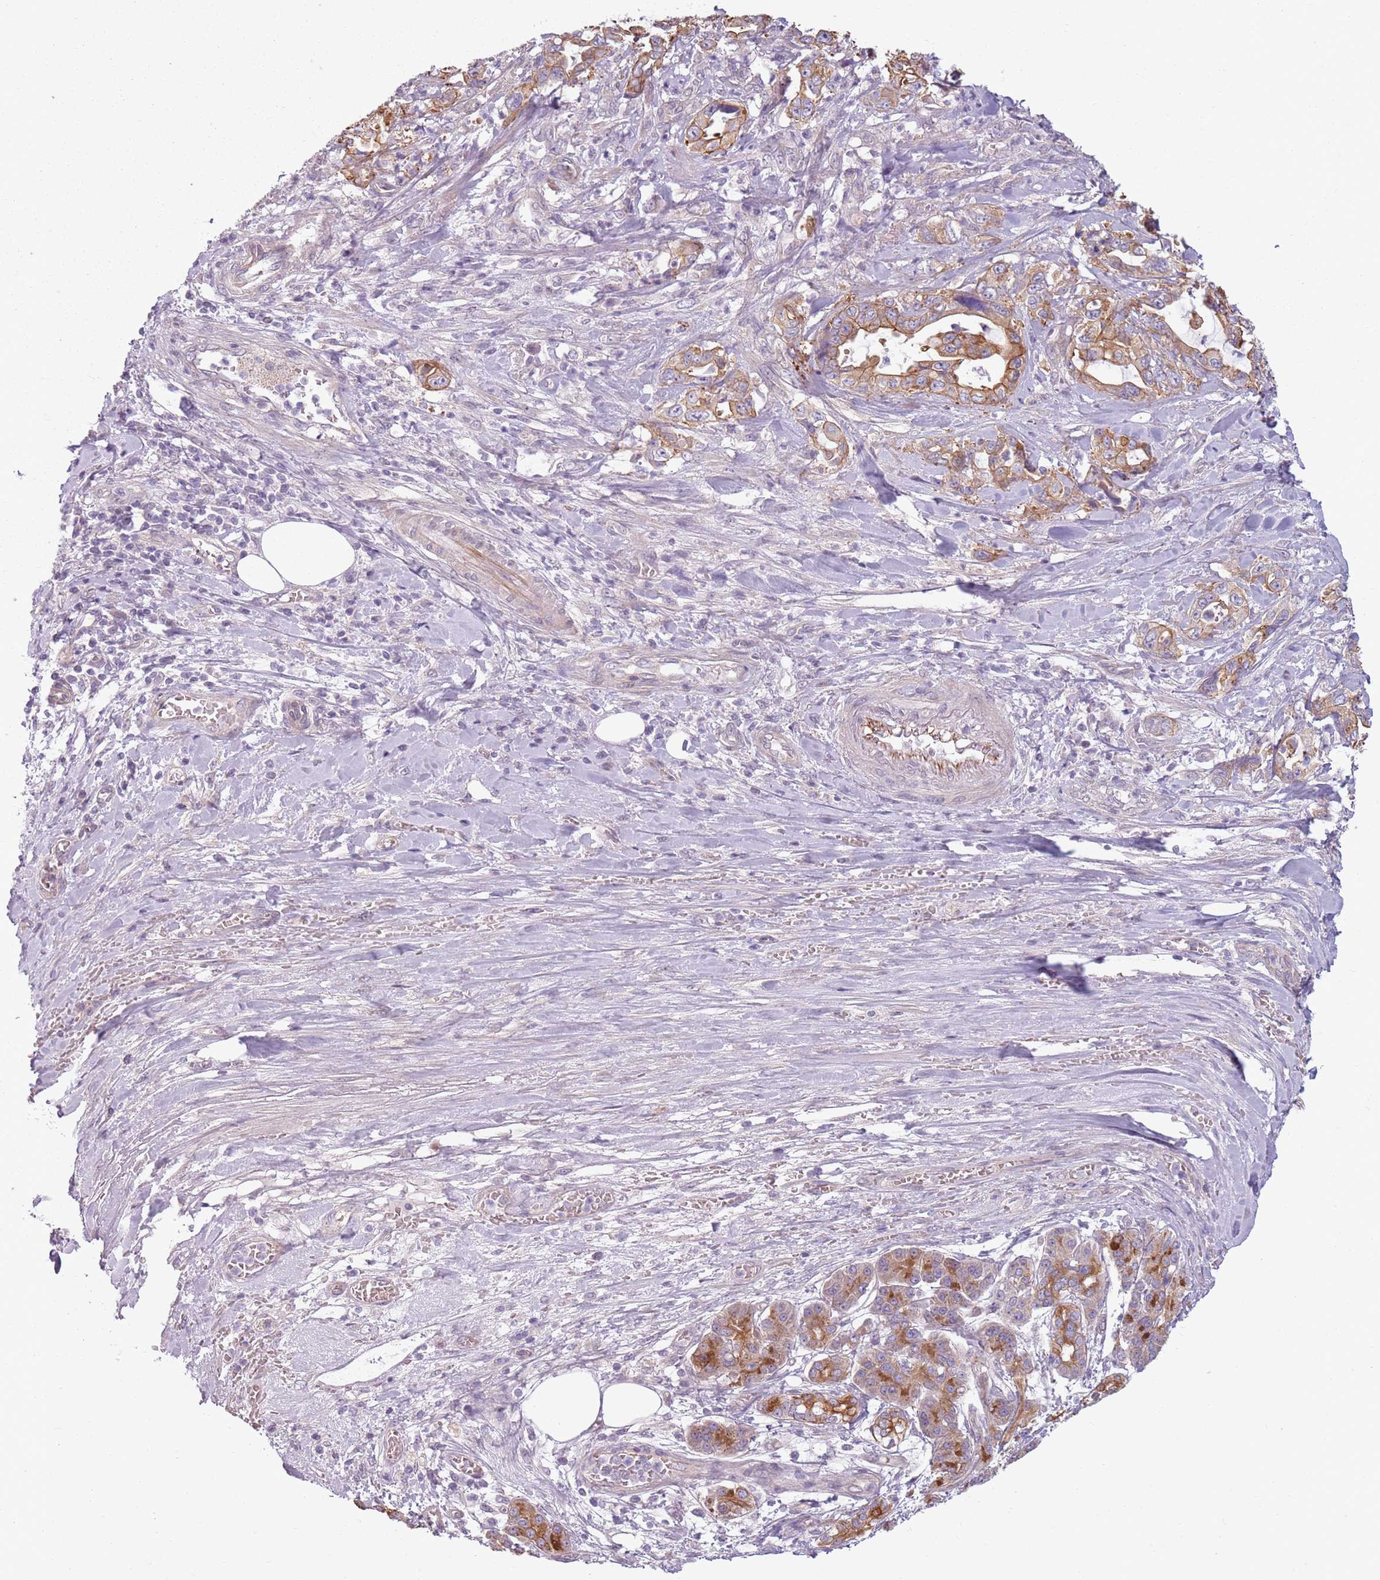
{"staining": {"intensity": "moderate", "quantity": ">75%", "location": "cytoplasmic/membranous"}, "tissue": "pancreatic cancer", "cell_type": "Tumor cells", "image_type": "cancer", "snomed": [{"axis": "morphology", "description": "Adenocarcinoma, NOS"}, {"axis": "topography", "description": "Pancreas"}], "caption": "Protein expression analysis of human adenocarcinoma (pancreatic) reveals moderate cytoplasmic/membranous positivity in about >75% of tumor cells. The staining was performed using DAB, with brown indicating positive protein expression. Nuclei are stained blue with hematoxylin.", "gene": "TLCD2", "patient": {"sex": "female", "age": 61}}